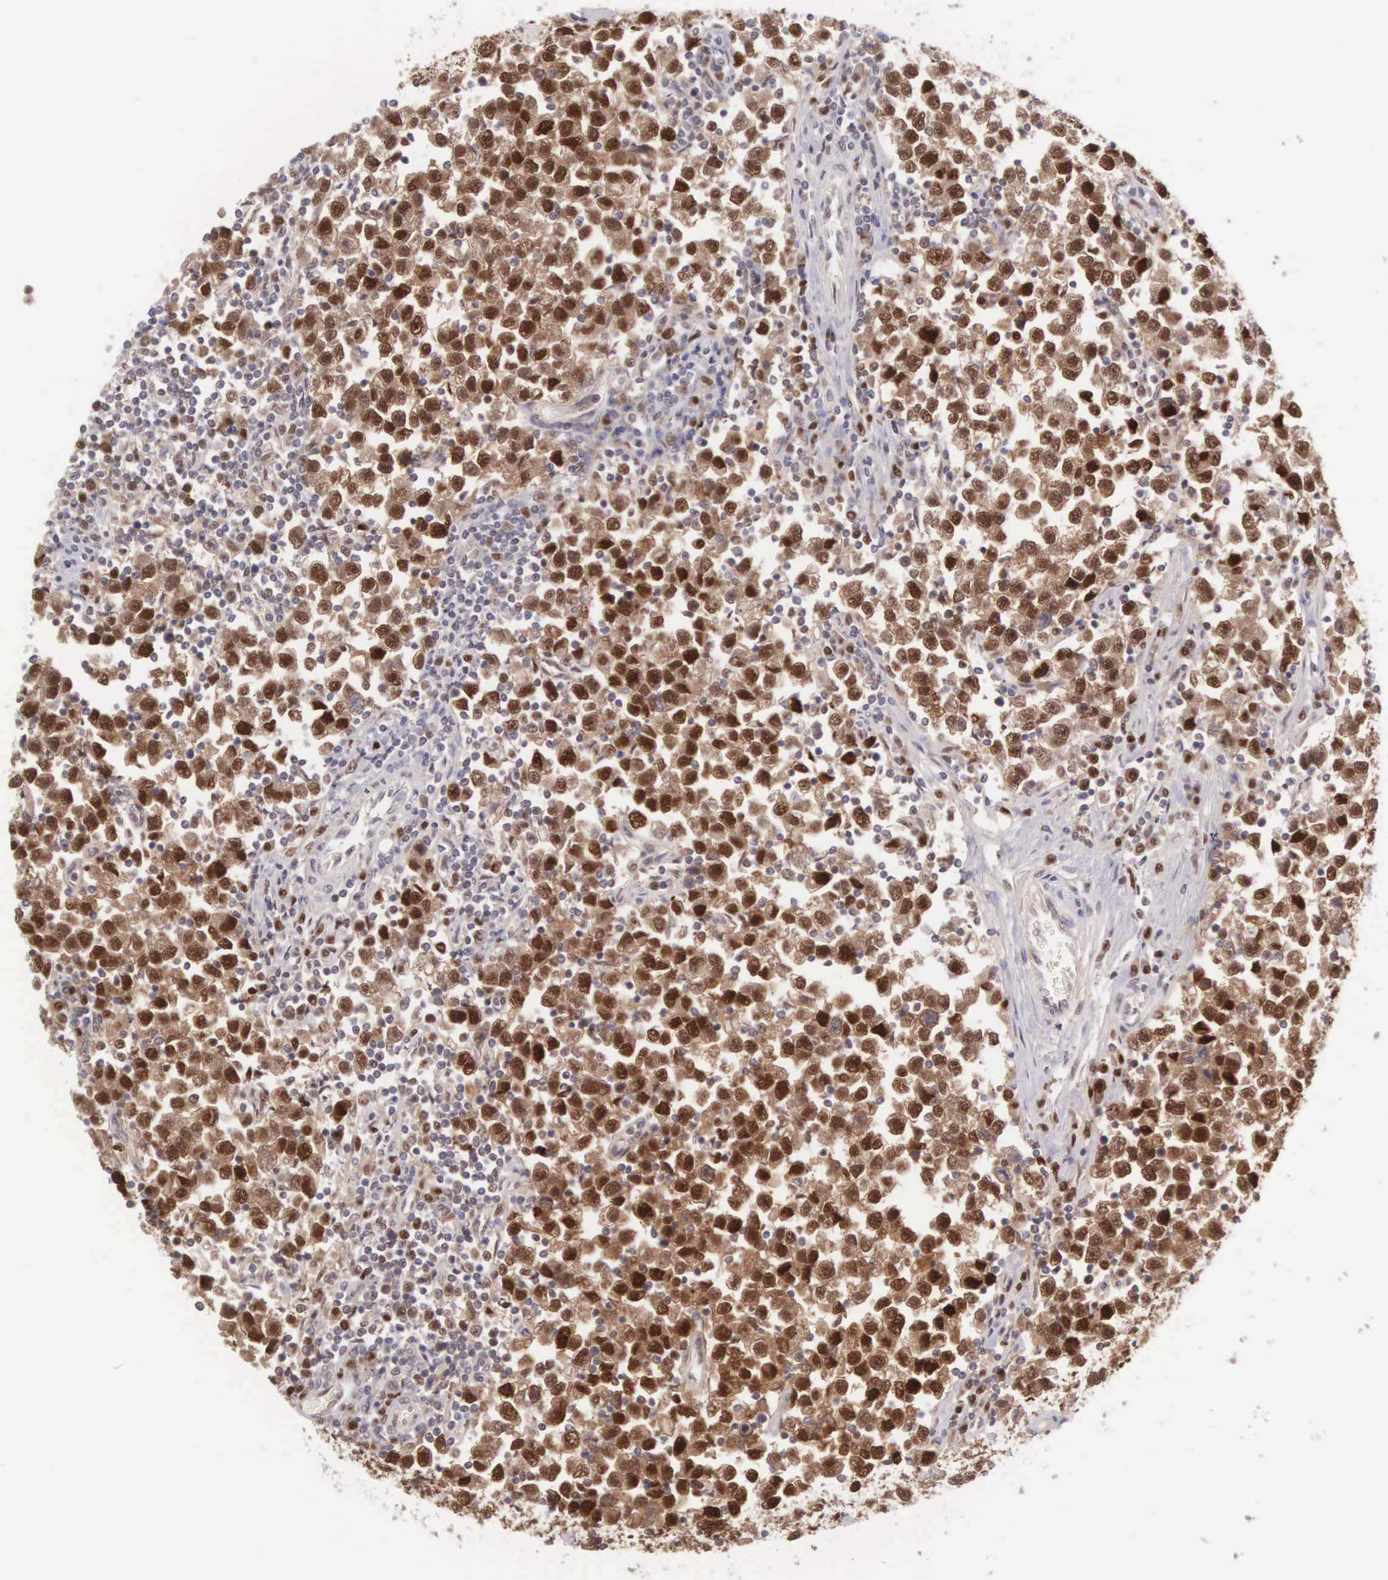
{"staining": {"intensity": "strong", "quantity": ">75%", "location": "nuclear"}, "tissue": "testis cancer", "cell_type": "Tumor cells", "image_type": "cancer", "snomed": [{"axis": "morphology", "description": "Seminoma, NOS"}, {"axis": "topography", "description": "Testis"}], "caption": "Tumor cells display high levels of strong nuclear positivity in approximately >75% of cells in human testis seminoma.", "gene": "CCDC117", "patient": {"sex": "male", "age": 43}}